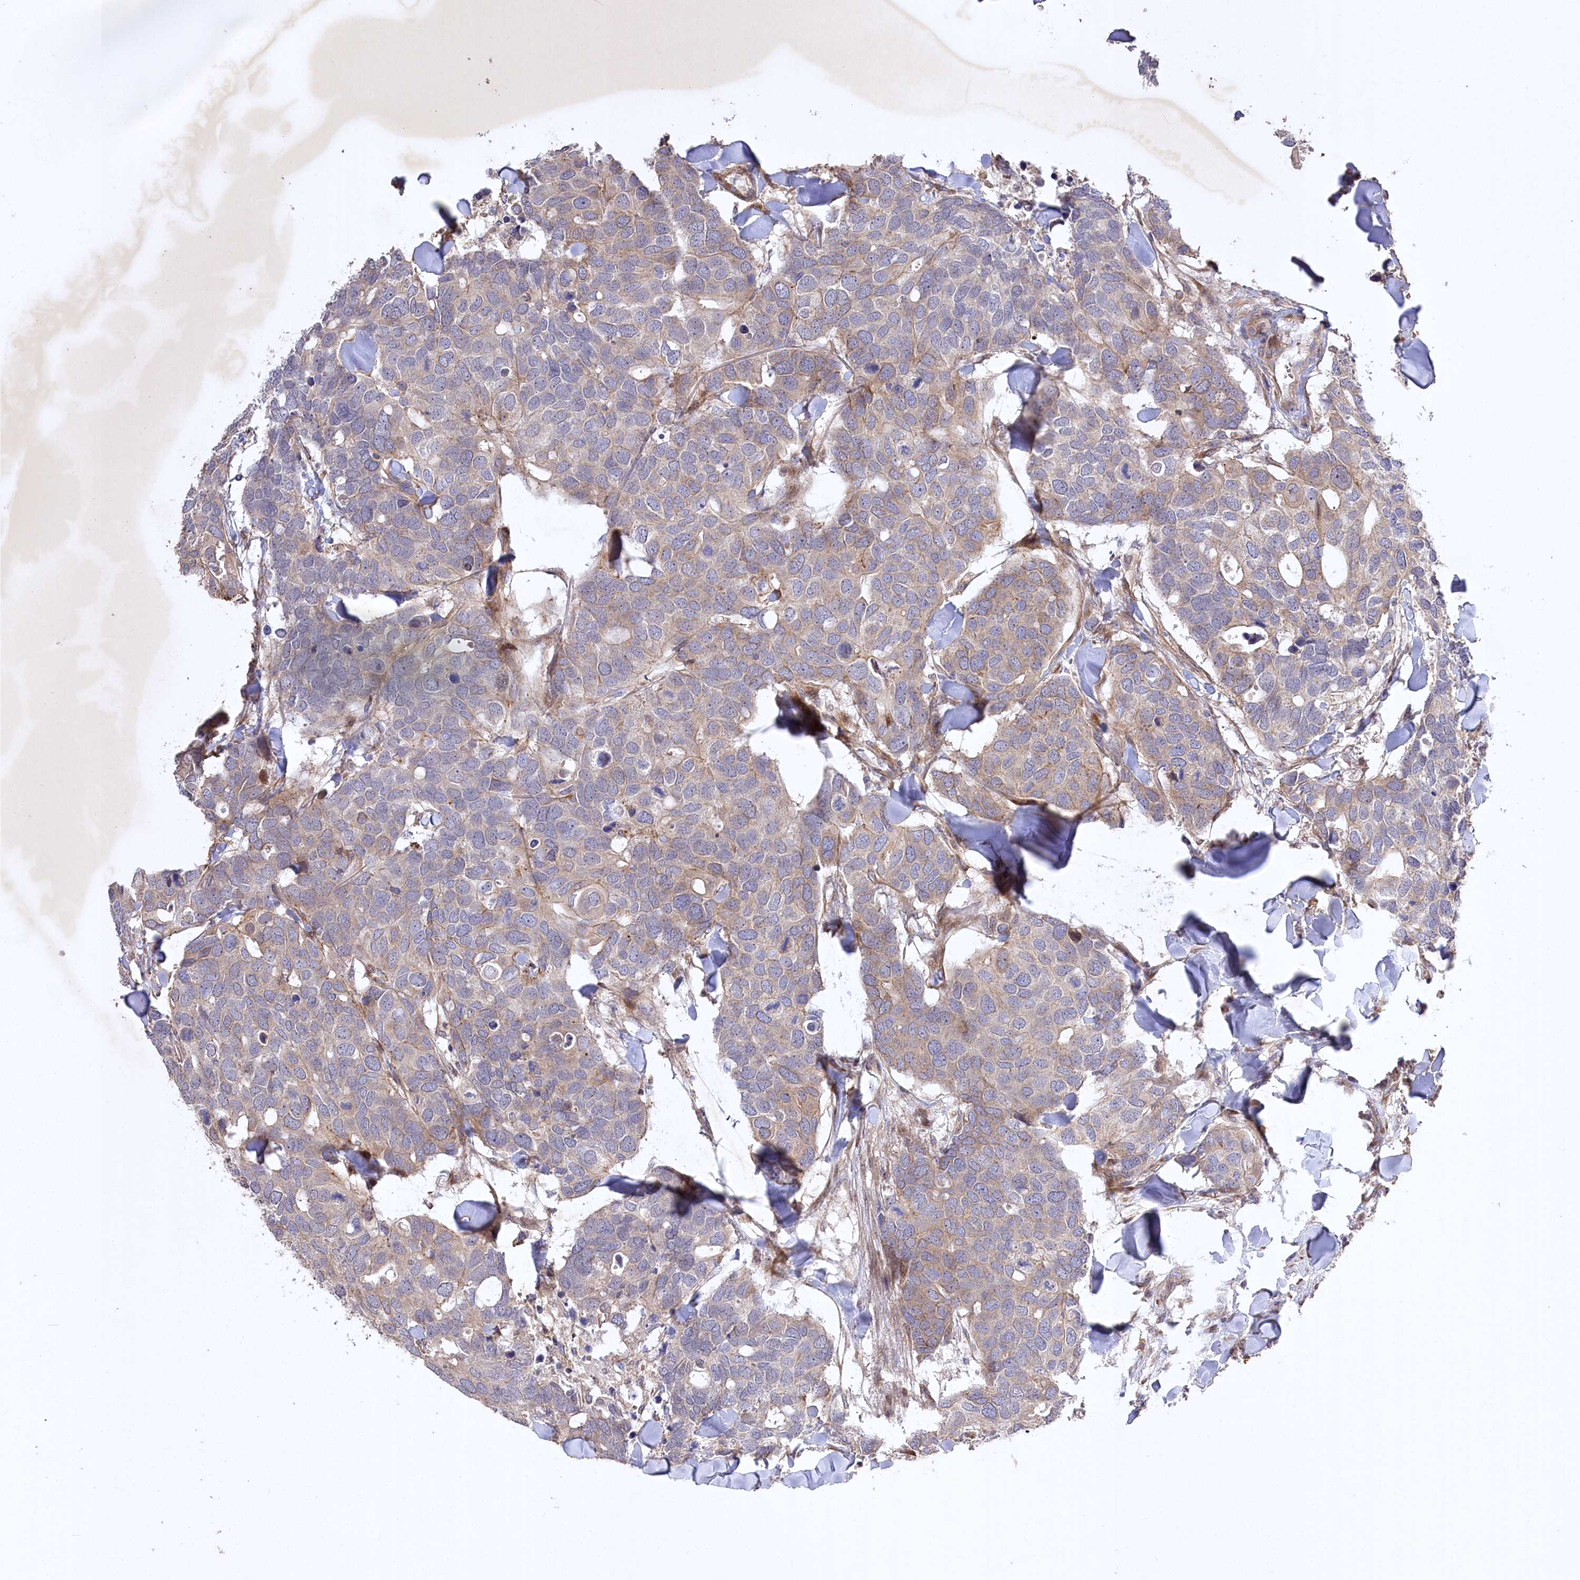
{"staining": {"intensity": "weak", "quantity": ">75%", "location": "cytoplasmic/membranous"}, "tissue": "breast cancer", "cell_type": "Tumor cells", "image_type": "cancer", "snomed": [{"axis": "morphology", "description": "Duct carcinoma"}, {"axis": "topography", "description": "Breast"}], "caption": "Human breast cancer stained for a protein (brown) shows weak cytoplasmic/membranous positive expression in about >75% of tumor cells.", "gene": "TRUB1", "patient": {"sex": "female", "age": 83}}